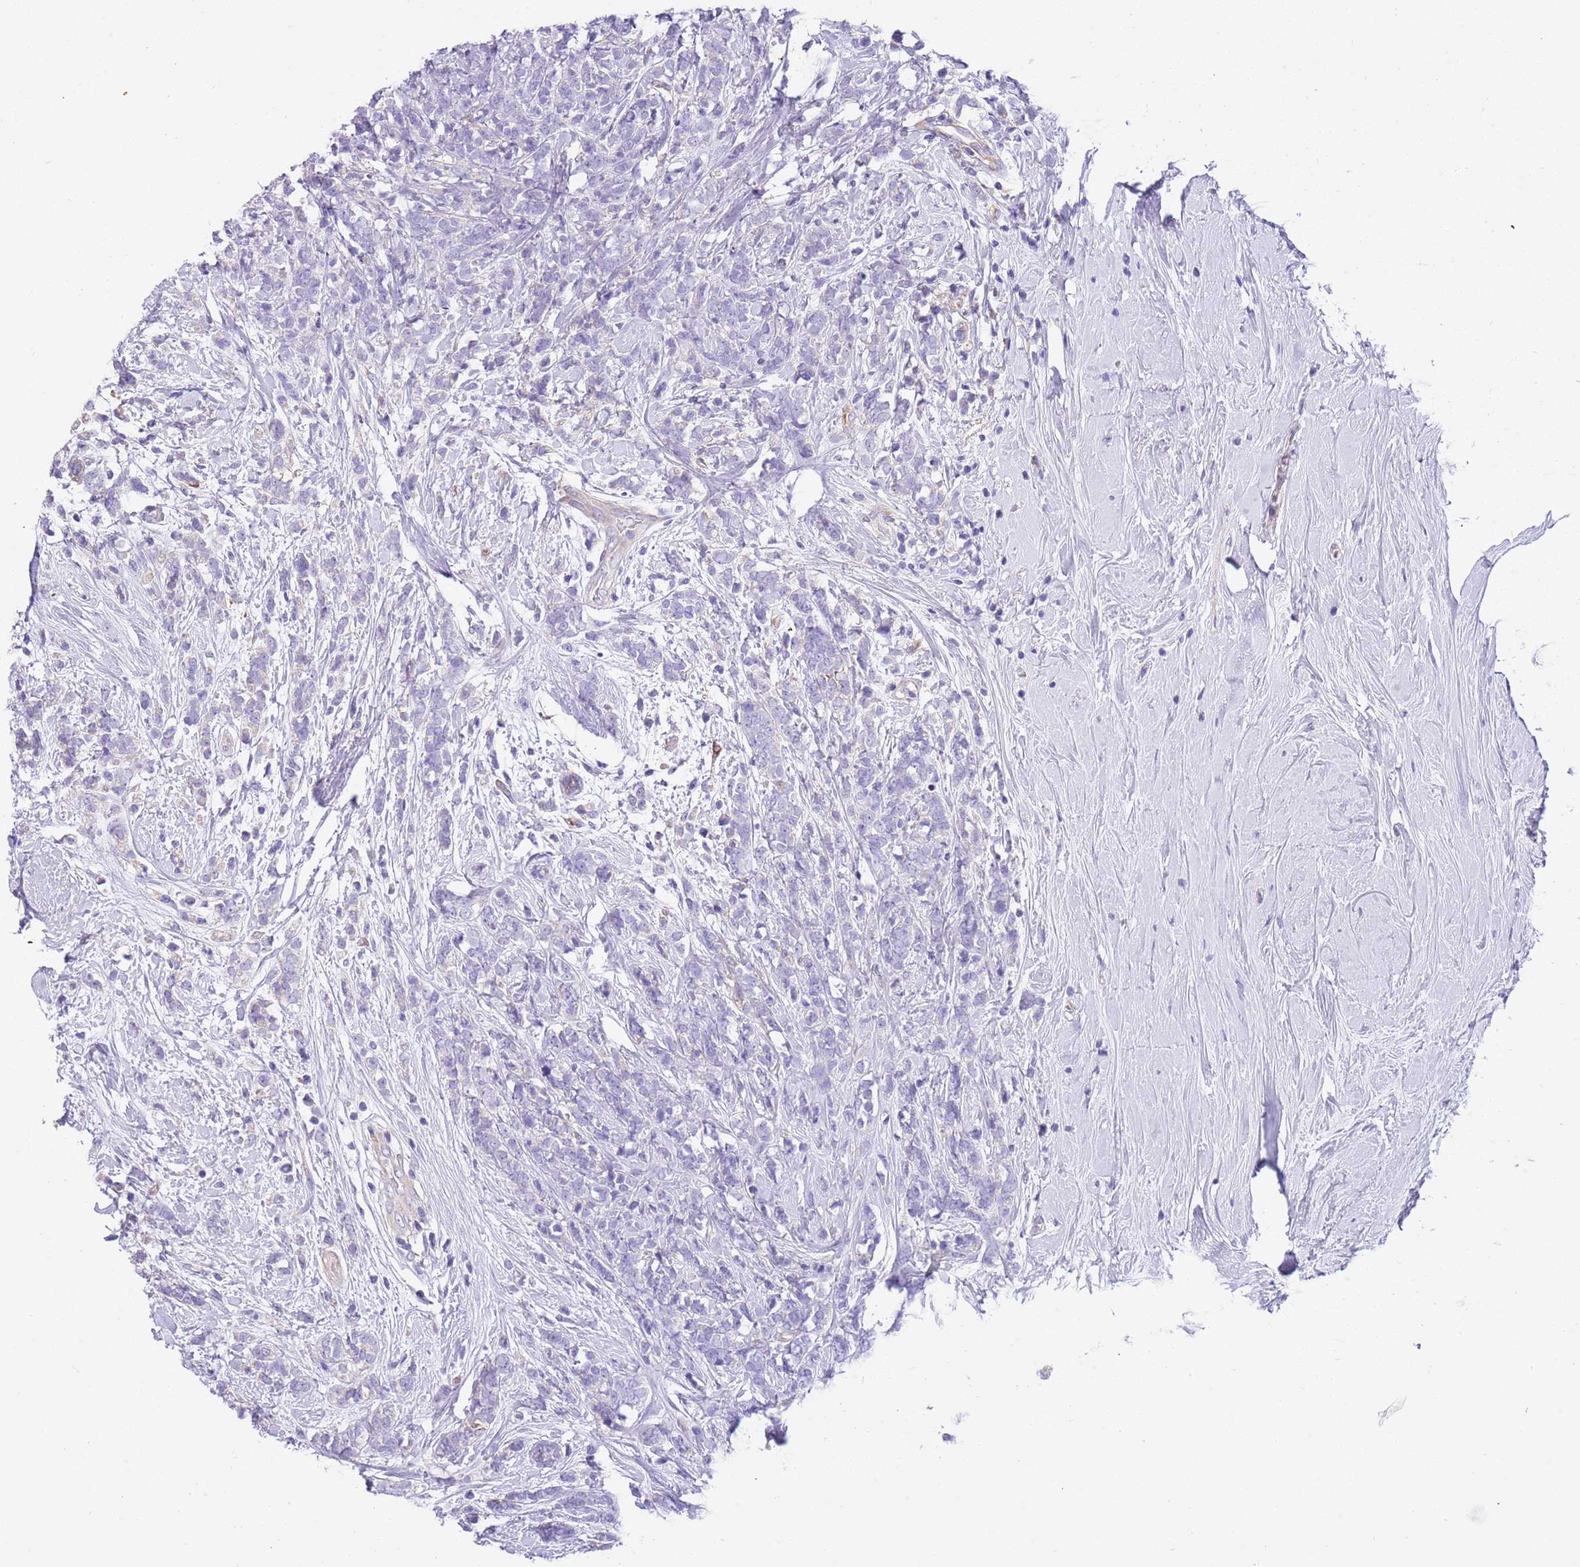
{"staining": {"intensity": "negative", "quantity": "none", "location": "none"}, "tissue": "breast cancer", "cell_type": "Tumor cells", "image_type": "cancer", "snomed": [{"axis": "morphology", "description": "Lobular carcinoma"}, {"axis": "topography", "description": "Breast"}], "caption": "The IHC photomicrograph has no significant staining in tumor cells of breast cancer (lobular carcinoma) tissue.", "gene": "SERINC3", "patient": {"sex": "female", "age": 58}}